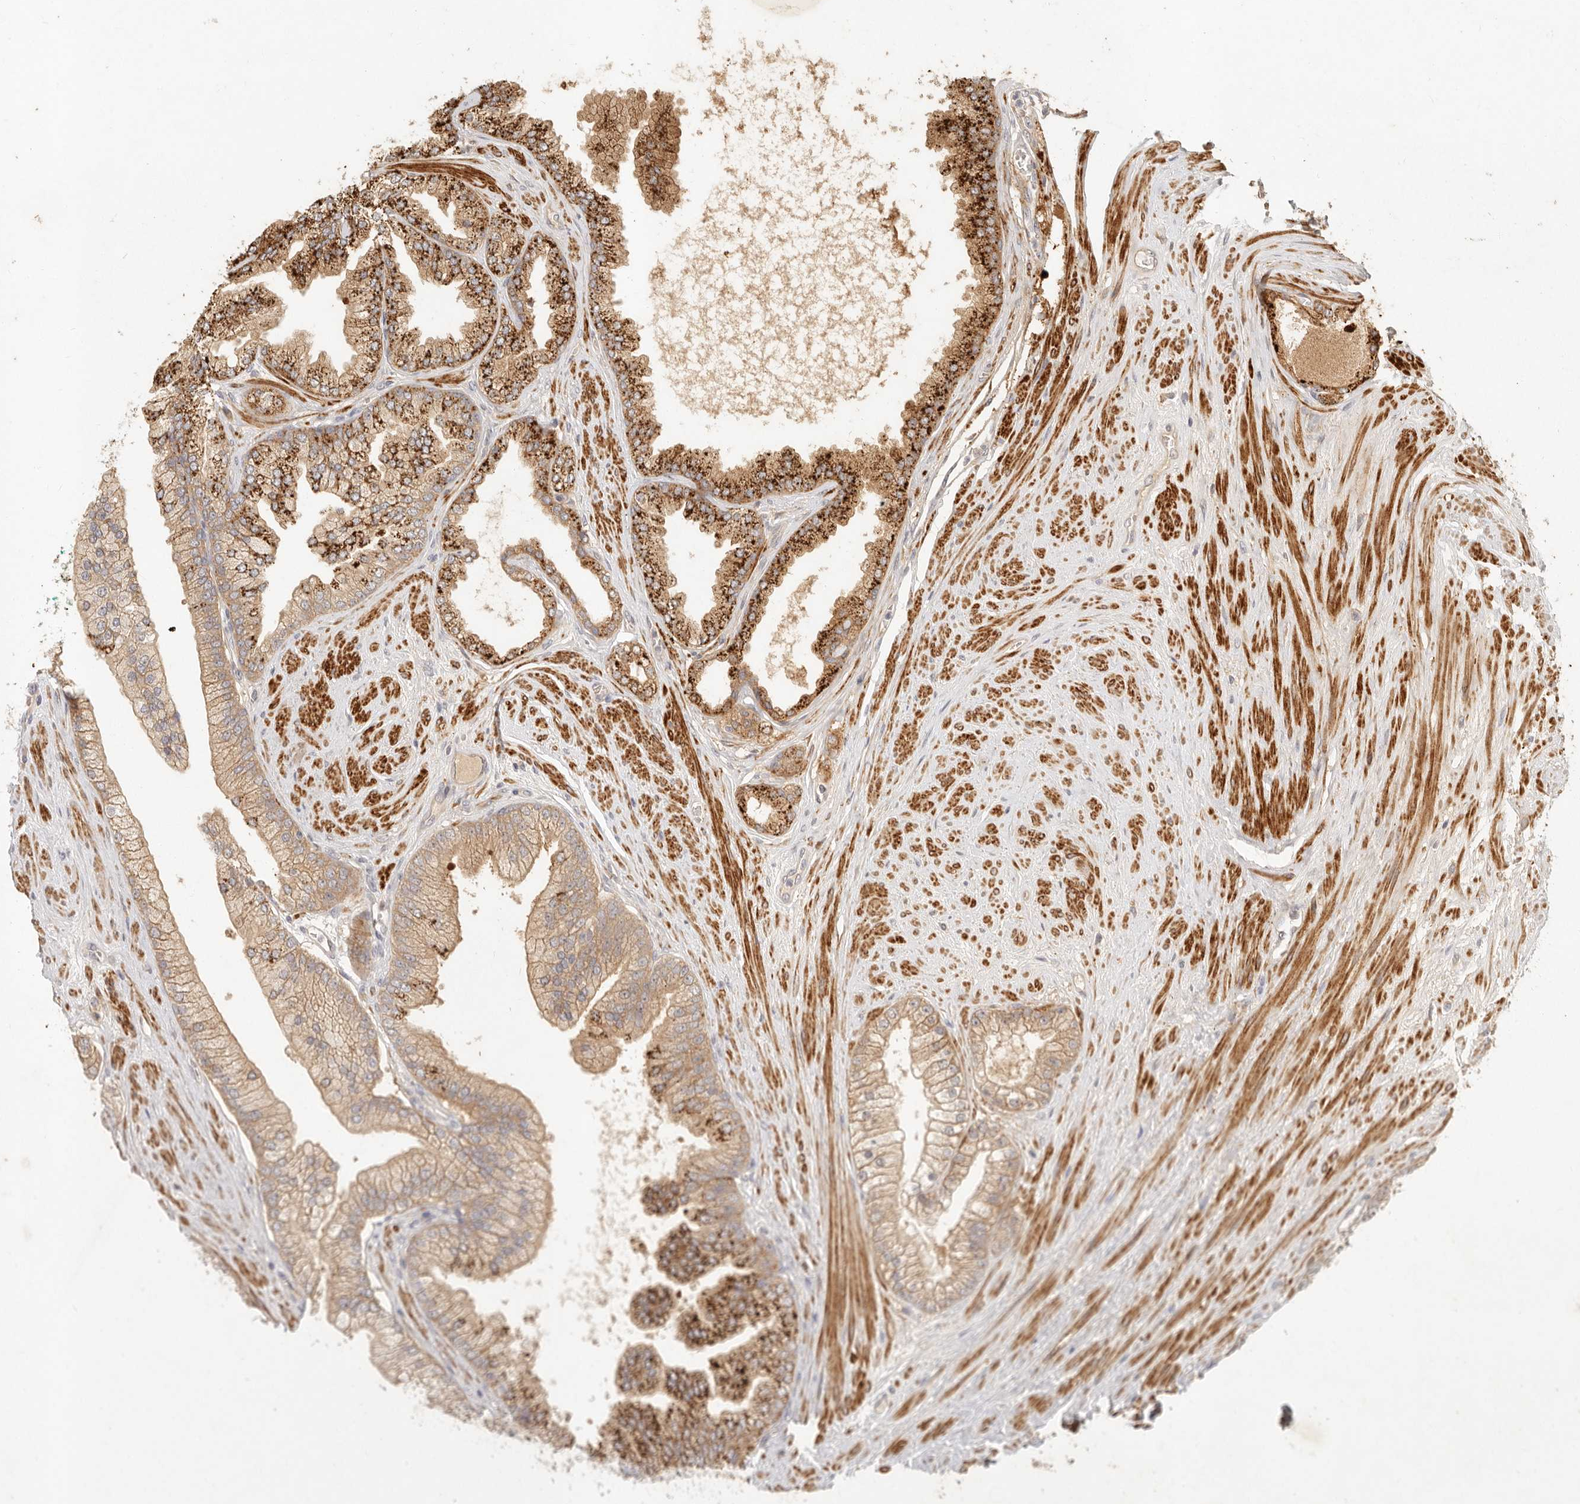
{"staining": {"intensity": "weak", "quantity": "25%-75%", "location": "cytoplasmic/membranous"}, "tissue": "prostate cancer", "cell_type": "Tumor cells", "image_type": "cancer", "snomed": [{"axis": "morphology", "description": "Adenocarcinoma, High grade"}, {"axis": "topography", "description": "Prostate"}], "caption": "Human prostate cancer stained with a brown dye demonstrates weak cytoplasmic/membranous positive expression in about 25%-75% of tumor cells.", "gene": "VIPR1", "patient": {"sex": "male", "age": 58}}